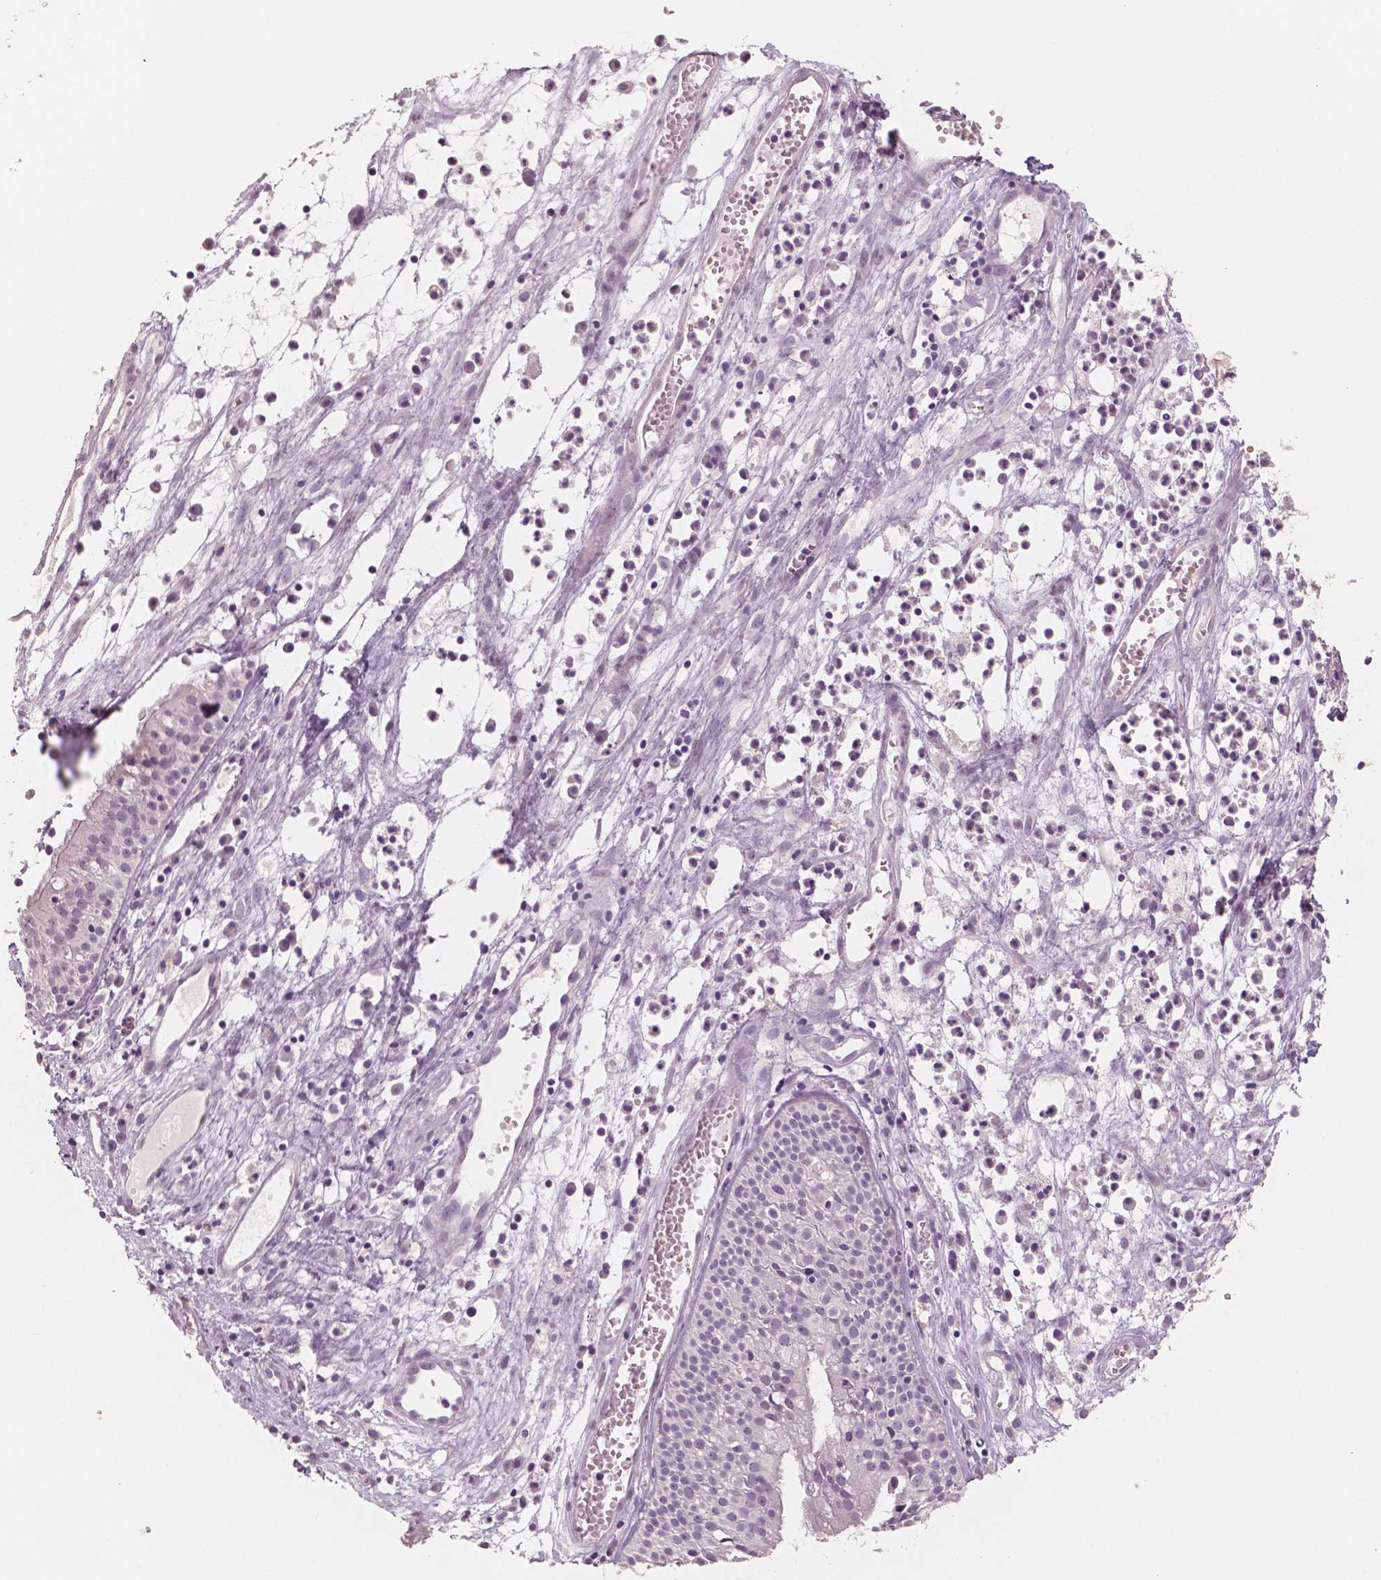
{"staining": {"intensity": "negative", "quantity": "none", "location": "none"}, "tissue": "nasopharynx", "cell_type": "Respiratory epithelial cells", "image_type": "normal", "snomed": [{"axis": "morphology", "description": "Normal tissue, NOS"}, {"axis": "topography", "description": "Nasopharynx"}], "caption": "Photomicrograph shows no protein staining in respiratory epithelial cells of normal nasopharynx.", "gene": "NECAB1", "patient": {"sex": "male", "age": 31}}